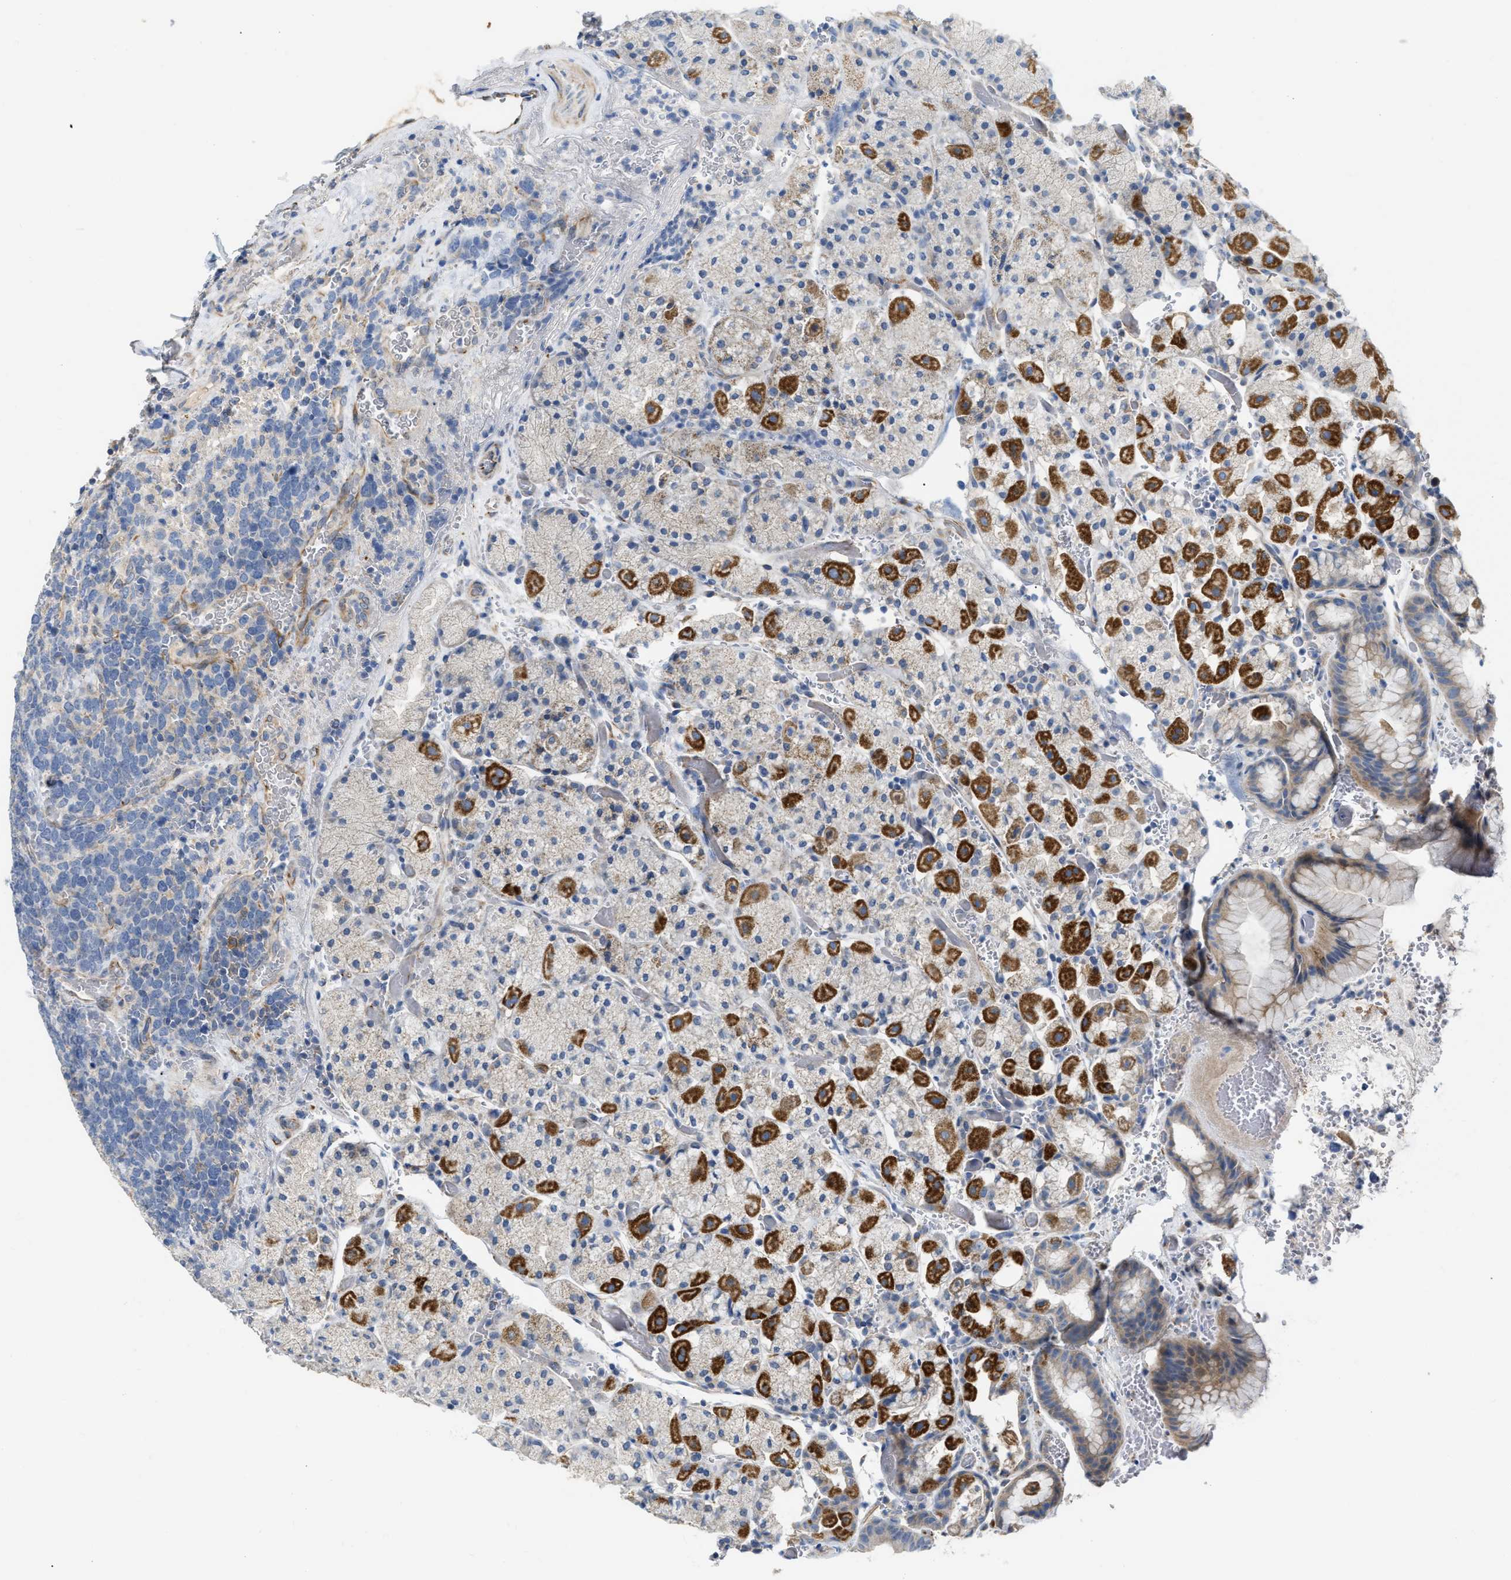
{"staining": {"intensity": "strong", "quantity": "25%-75%", "location": "cytoplasmic/membranous"}, "tissue": "stomach", "cell_type": "Glandular cells", "image_type": "normal", "snomed": [{"axis": "morphology", "description": "Normal tissue, NOS"}, {"axis": "morphology", "description": "Carcinoid, malignant, NOS"}, {"axis": "topography", "description": "Stomach, upper"}], "caption": "Immunohistochemistry (IHC) micrograph of unremarkable stomach: stomach stained using immunohistochemistry (IHC) reveals high levels of strong protein expression localized specifically in the cytoplasmic/membranous of glandular cells, appearing as a cytoplasmic/membranous brown color.", "gene": "DHX58", "patient": {"sex": "male", "age": 39}}